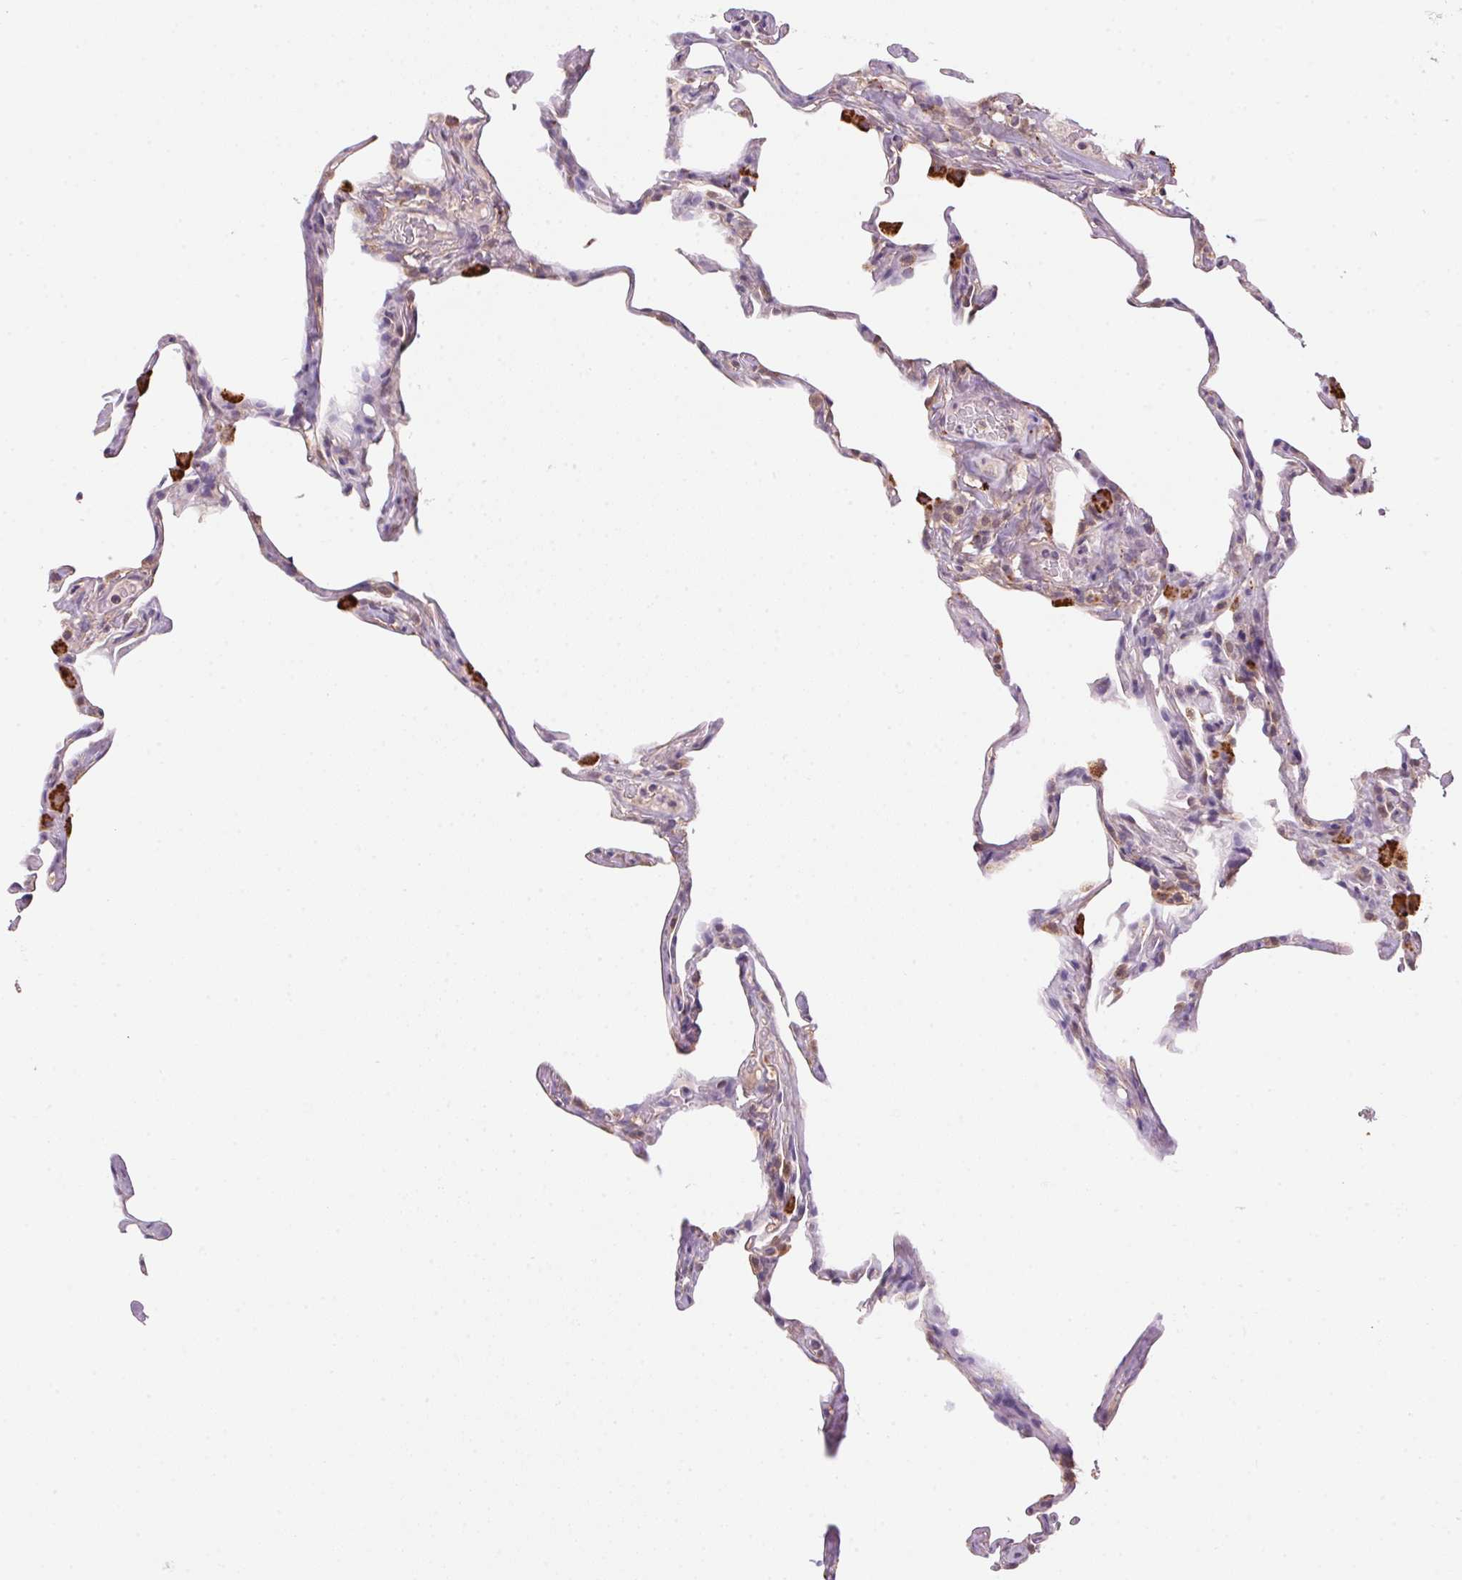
{"staining": {"intensity": "negative", "quantity": "none", "location": "none"}, "tissue": "lung", "cell_type": "Alveolar cells", "image_type": "normal", "snomed": [{"axis": "morphology", "description": "Normal tissue, NOS"}, {"axis": "topography", "description": "Lung"}], "caption": "A micrograph of lung stained for a protein displays no brown staining in alveolar cells. (DAB immunohistochemistry, high magnification).", "gene": "ADH5", "patient": {"sex": "male", "age": 65}}